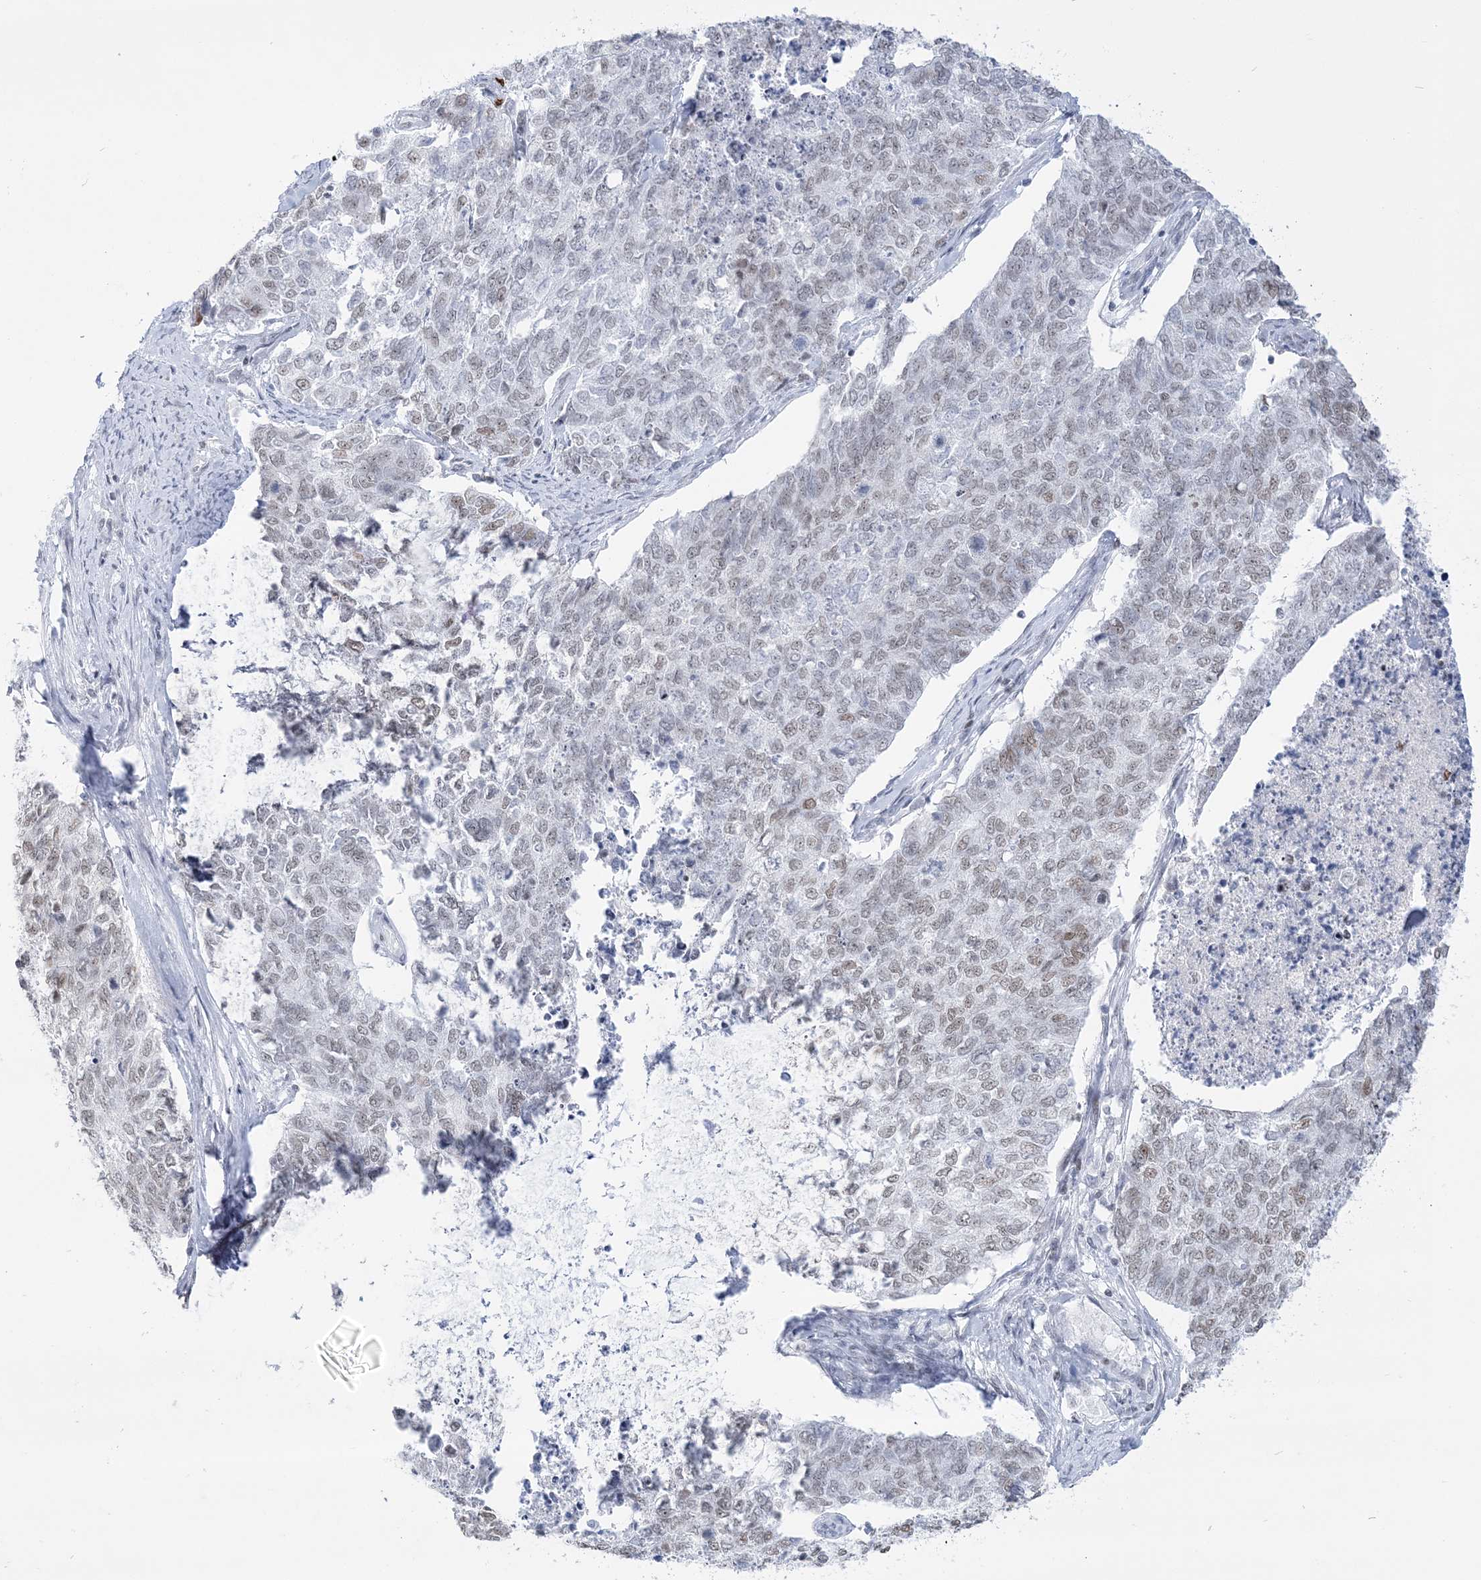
{"staining": {"intensity": "weak", "quantity": "<25%", "location": "nuclear"}, "tissue": "cervical cancer", "cell_type": "Tumor cells", "image_type": "cancer", "snomed": [{"axis": "morphology", "description": "Squamous cell carcinoma, NOS"}, {"axis": "topography", "description": "Cervix"}], "caption": "IHC micrograph of squamous cell carcinoma (cervical) stained for a protein (brown), which demonstrates no positivity in tumor cells.", "gene": "DDX21", "patient": {"sex": "female", "age": 63}}